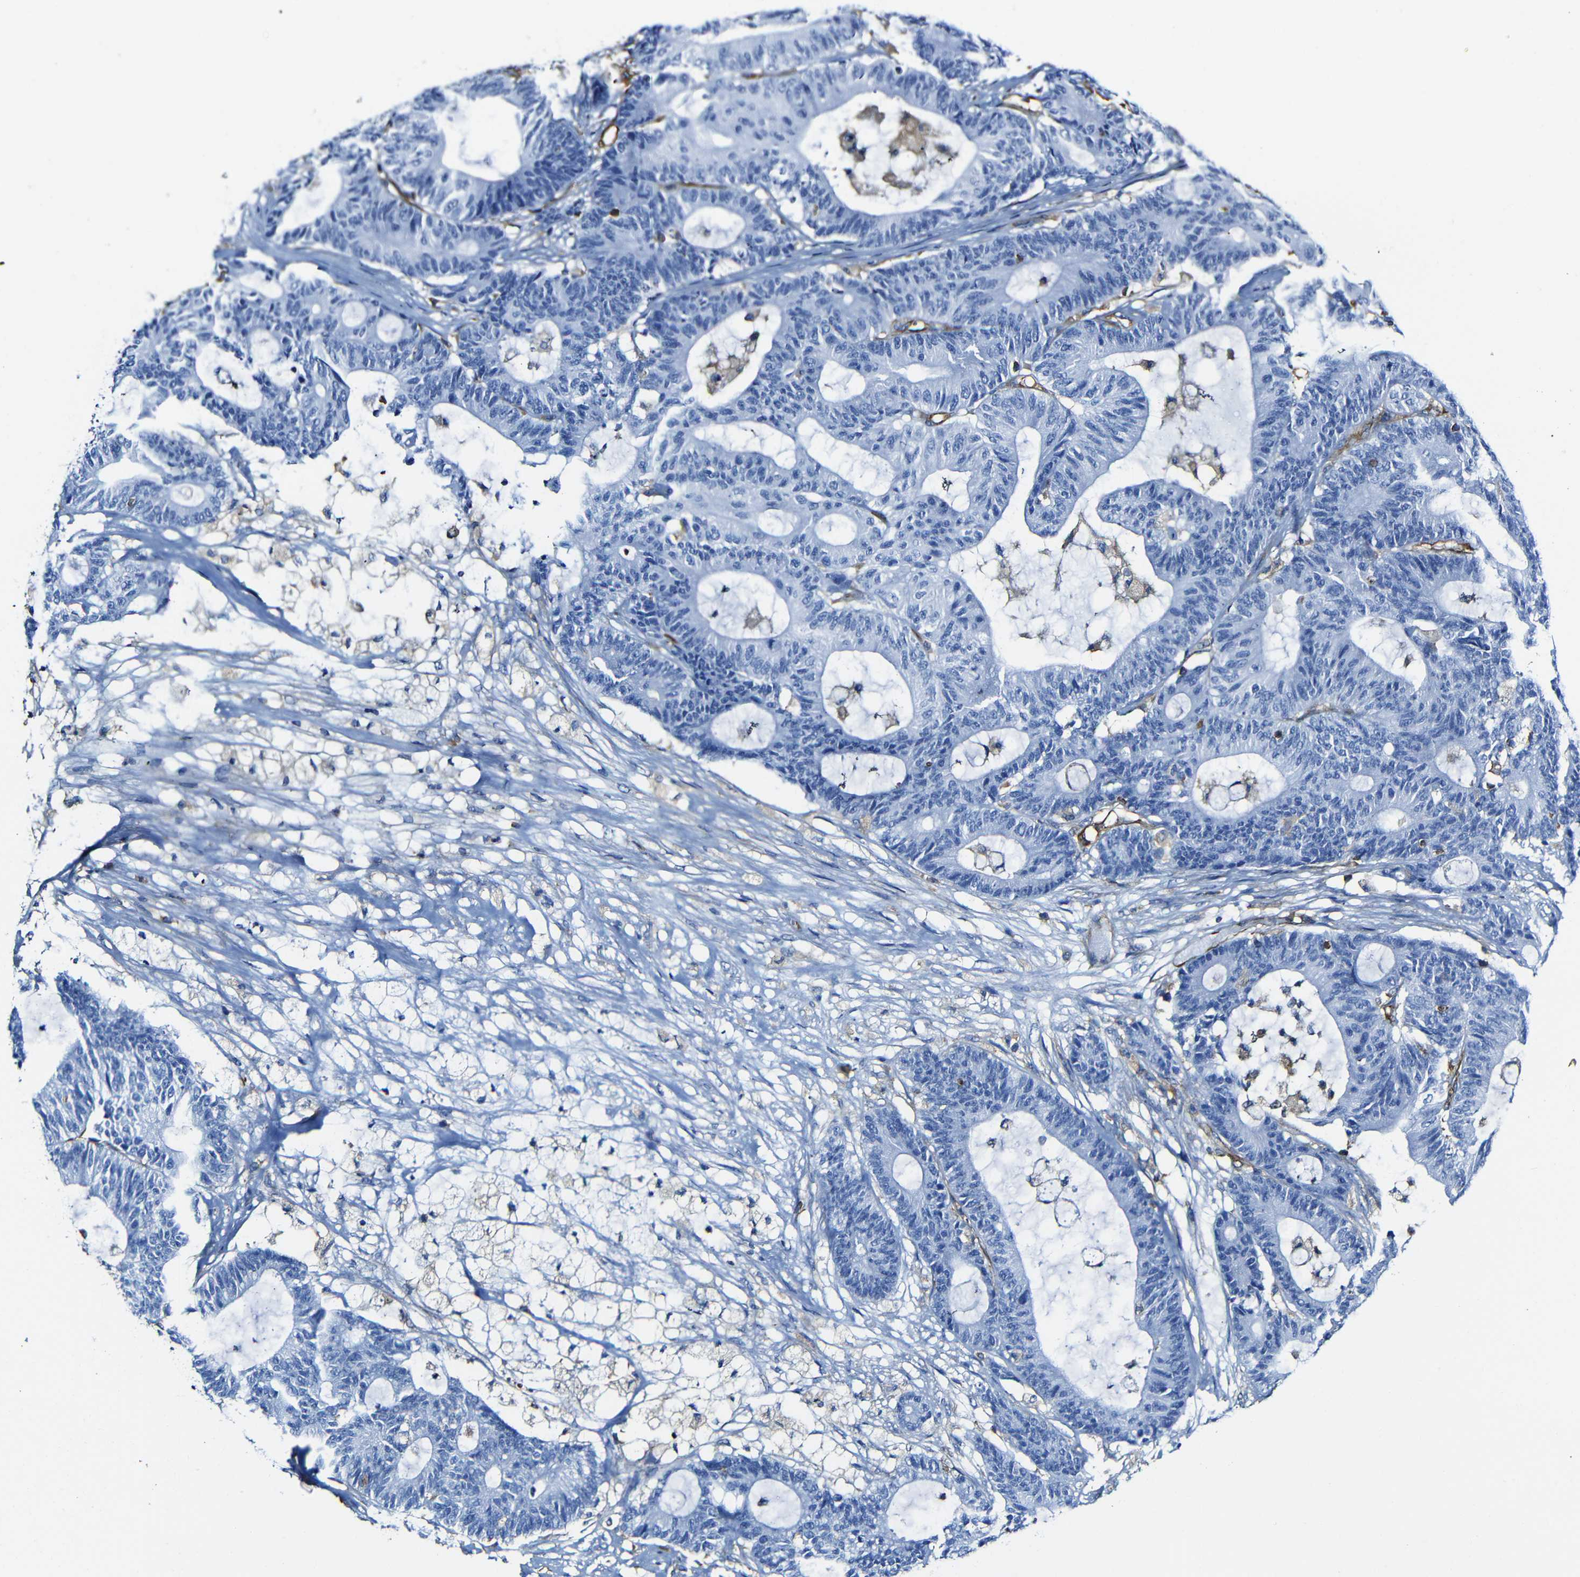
{"staining": {"intensity": "negative", "quantity": "none", "location": "none"}, "tissue": "colorectal cancer", "cell_type": "Tumor cells", "image_type": "cancer", "snomed": [{"axis": "morphology", "description": "Adenocarcinoma, NOS"}, {"axis": "topography", "description": "Colon"}], "caption": "Tumor cells are negative for protein expression in human colorectal adenocarcinoma.", "gene": "MSN", "patient": {"sex": "female", "age": 84}}